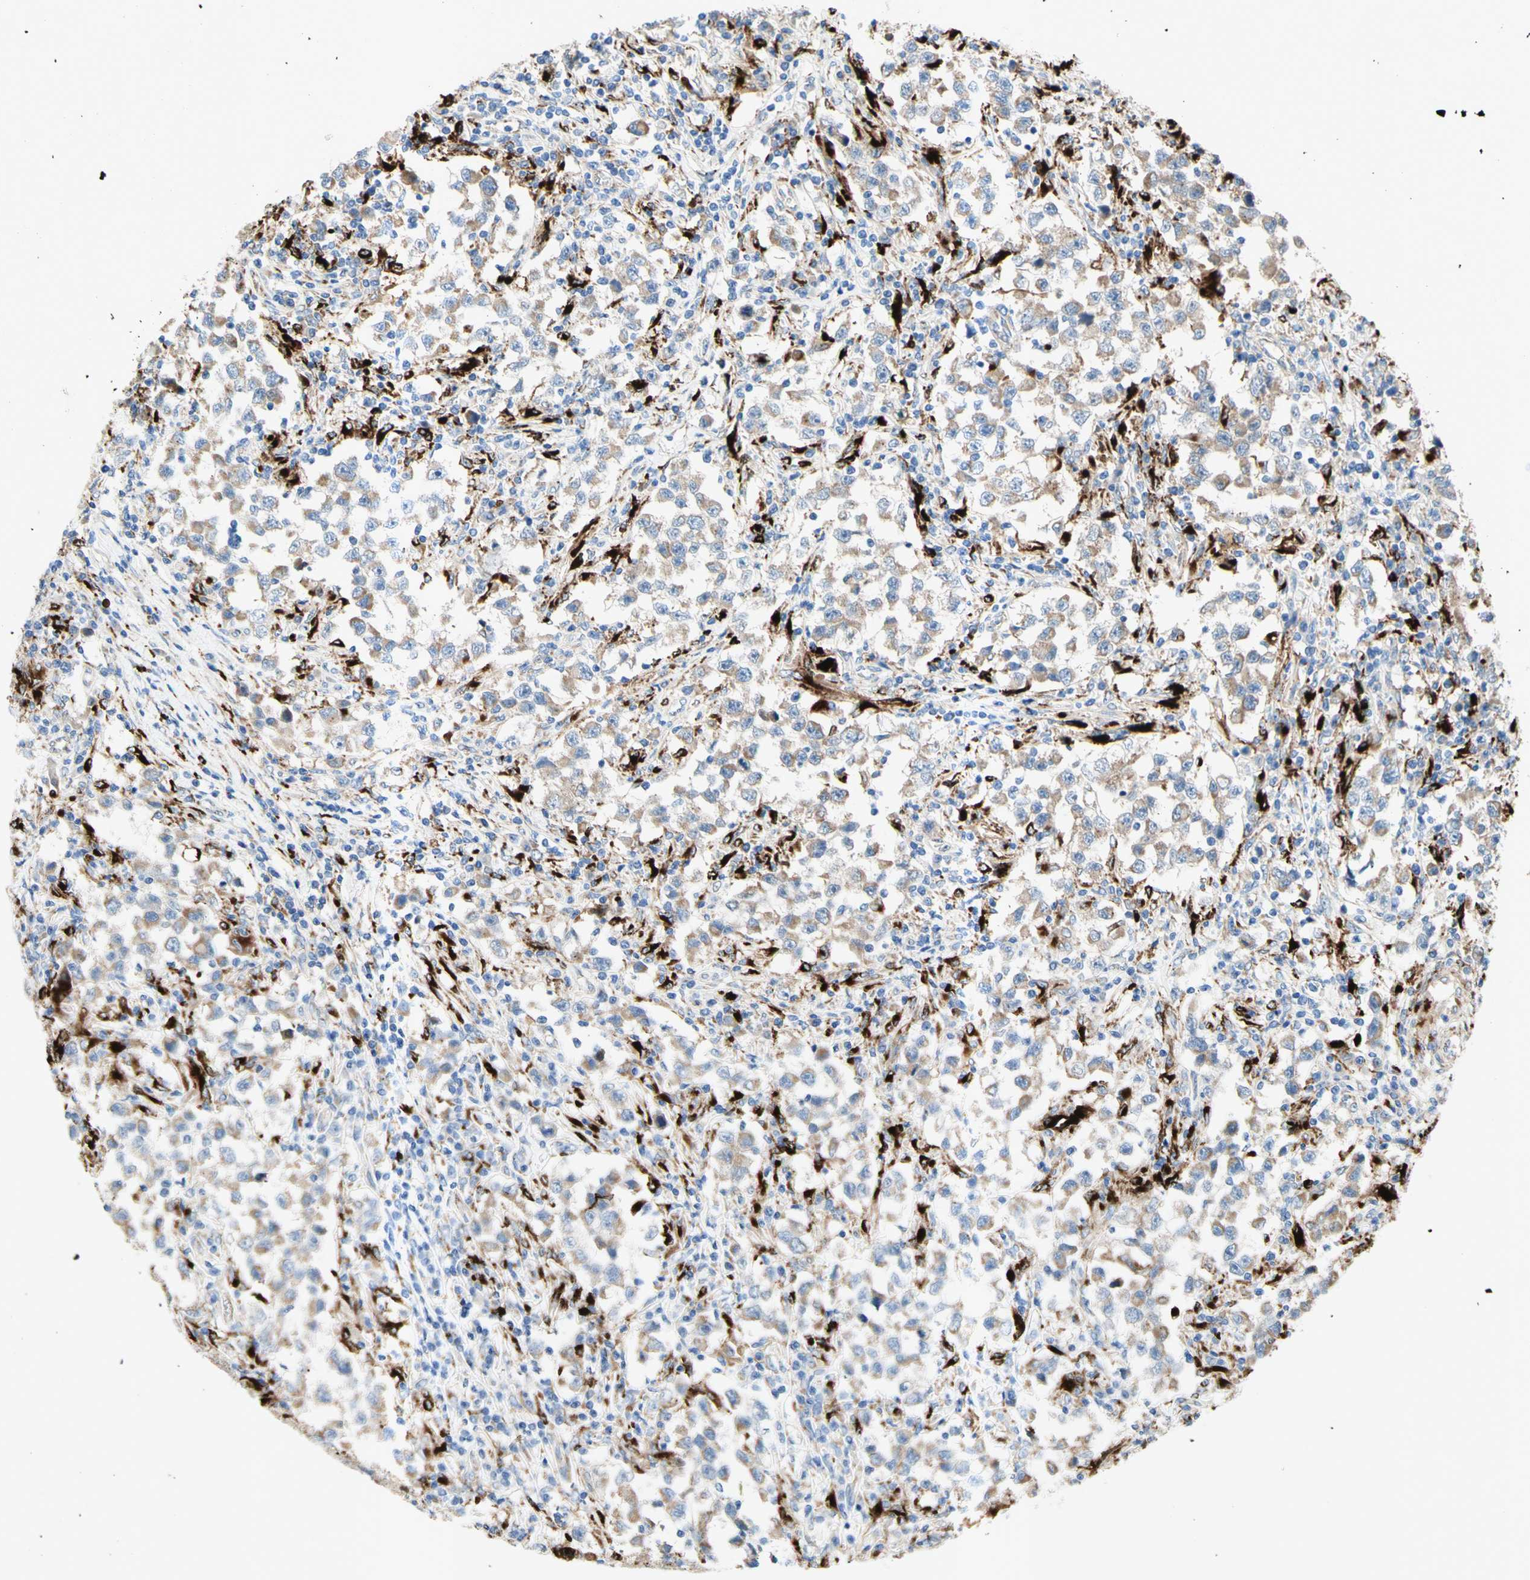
{"staining": {"intensity": "moderate", "quantity": ">75%", "location": "cytoplasmic/membranous"}, "tissue": "testis cancer", "cell_type": "Tumor cells", "image_type": "cancer", "snomed": [{"axis": "morphology", "description": "Carcinoma, Embryonal, NOS"}, {"axis": "topography", "description": "Testis"}], "caption": "IHC staining of testis embryonal carcinoma, which displays medium levels of moderate cytoplasmic/membranous positivity in about >75% of tumor cells indicating moderate cytoplasmic/membranous protein staining. The staining was performed using DAB (brown) for protein detection and nuclei were counterstained in hematoxylin (blue).", "gene": "URB2", "patient": {"sex": "male", "age": 21}}